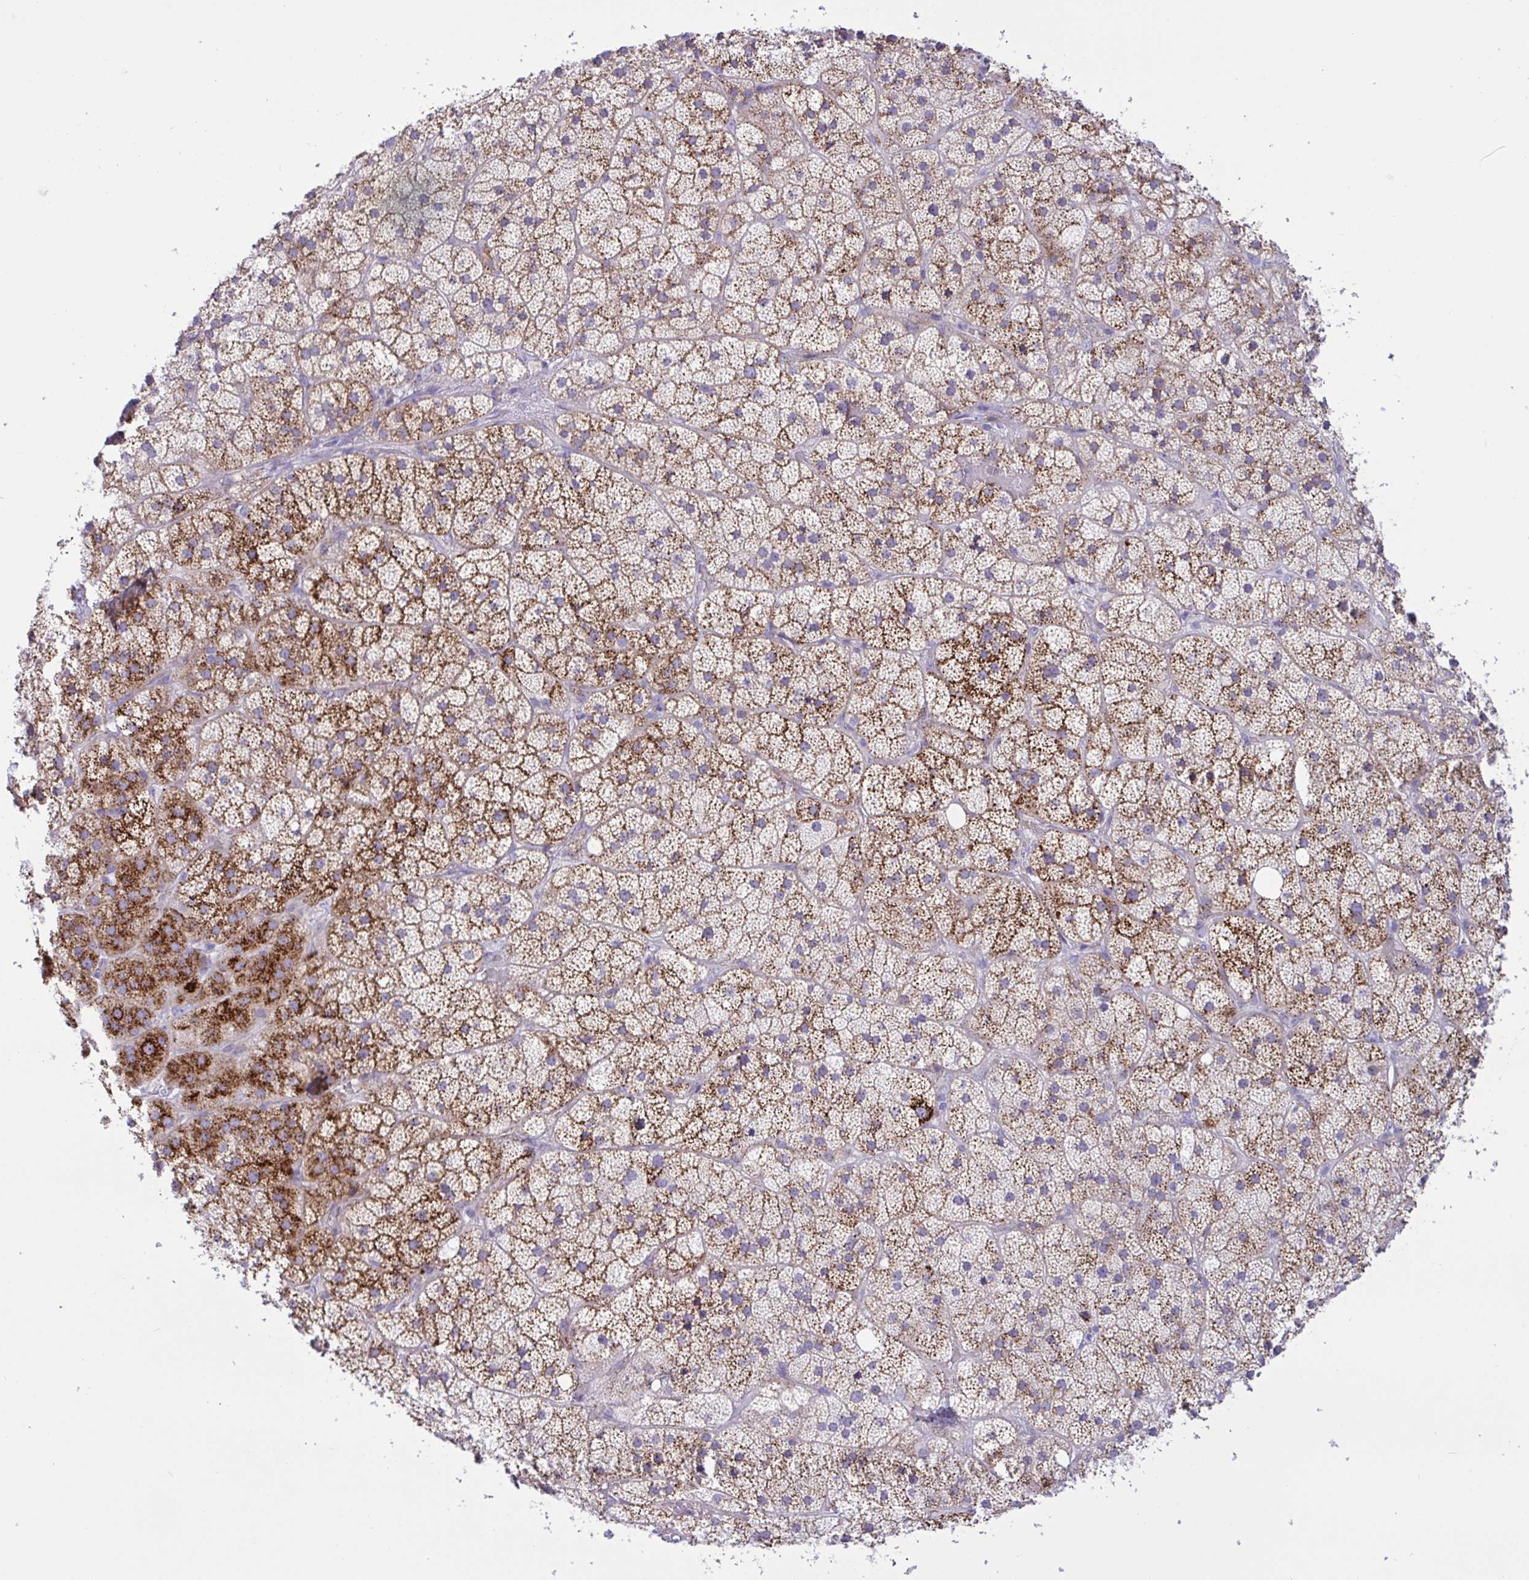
{"staining": {"intensity": "strong", "quantity": "25%-75%", "location": "cytoplasmic/membranous"}, "tissue": "adrenal gland", "cell_type": "Glandular cells", "image_type": "normal", "snomed": [{"axis": "morphology", "description": "Normal tissue, NOS"}, {"axis": "topography", "description": "Adrenal gland"}], "caption": "DAB immunohistochemical staining of benign adrenal gland exhibits strong cytoplasmic/membranous protein staining in approximately 25%-75% of glandular cells.", "gene": "SREBF1", "patient": {"sex": "male", "age": 57}}